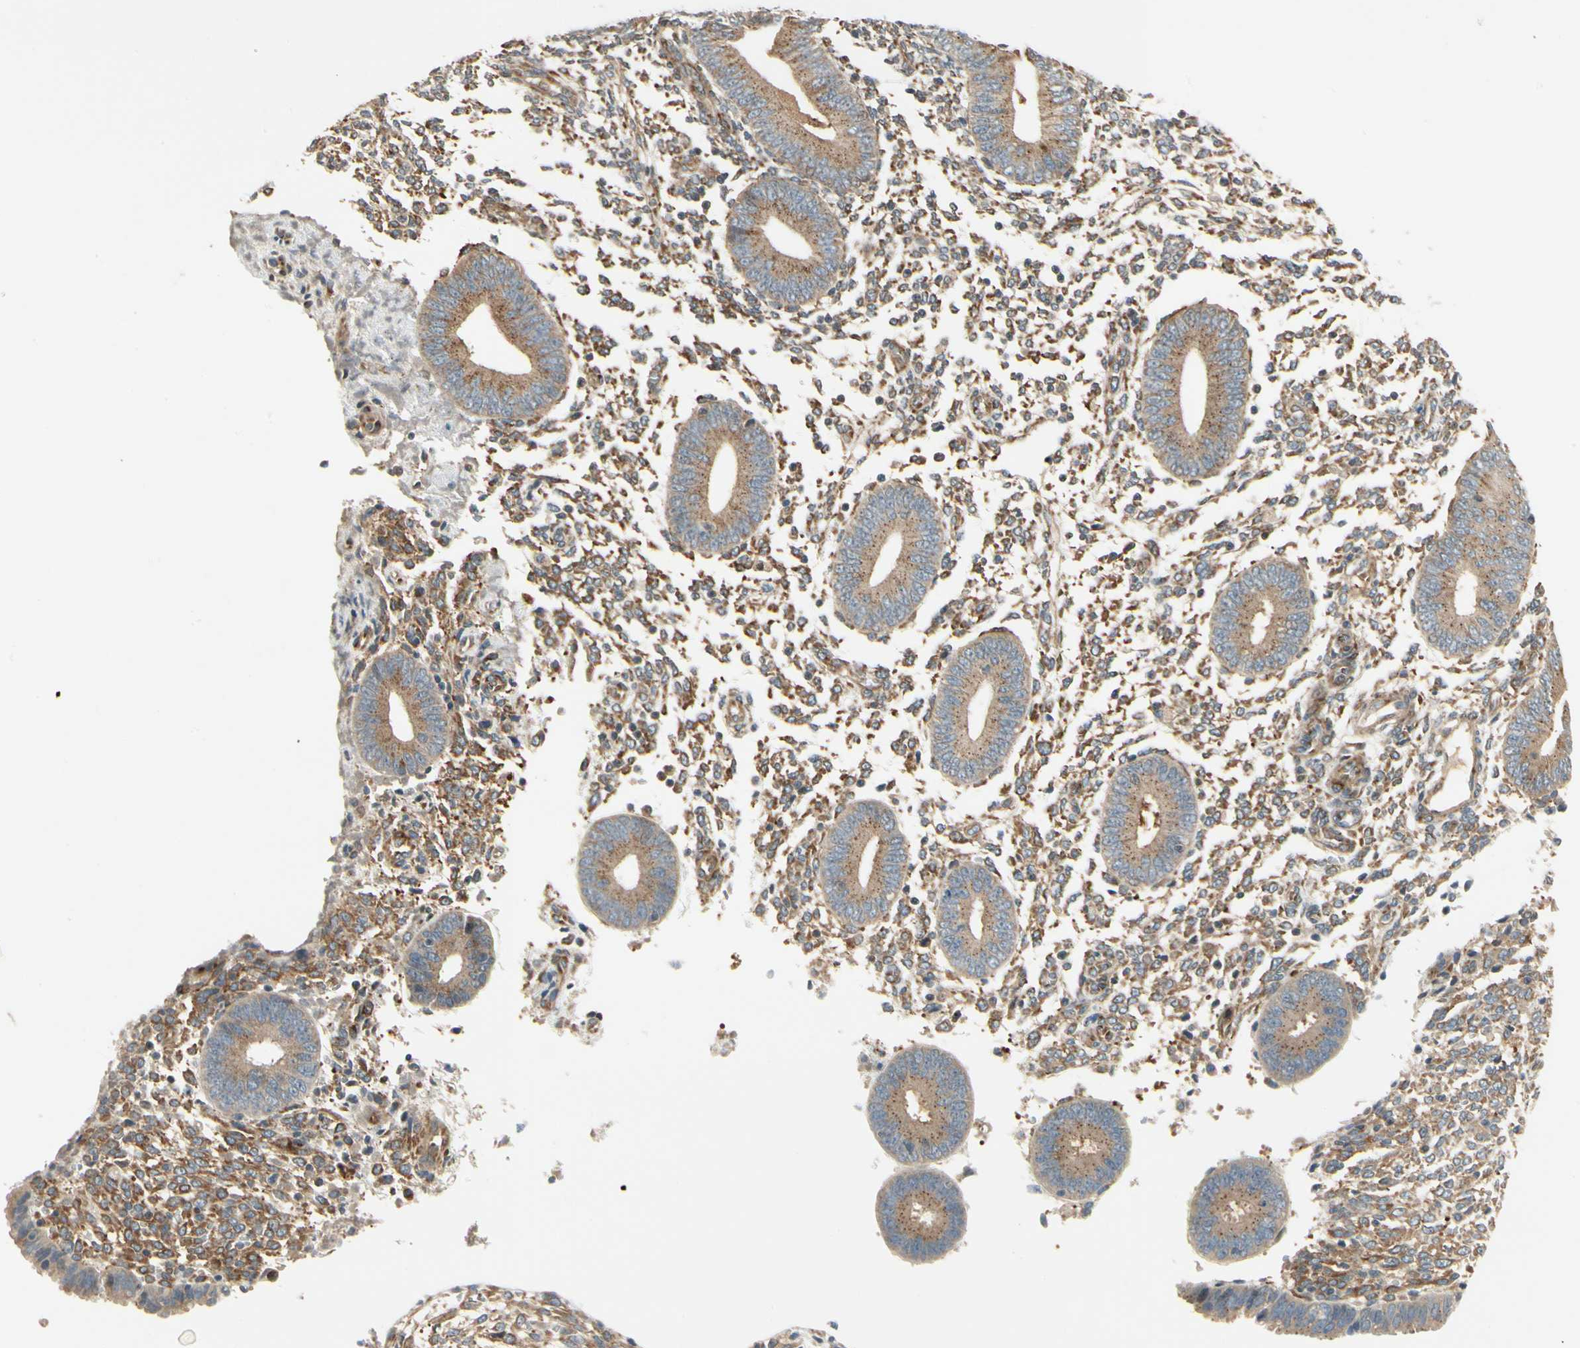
{"staining": {"intensity": "moderate", "quantity": ">75%", "location": "cytoplasmic/membranous"}, "tissue": "endometrium", "cell_type": "Cells in endometrial stroma", "image_type": "normal", "snomed": [{"axis": "morphology", "description": "Normal tissue, NOS"}, {"axis": "topography", "description": "Endometrium"}], "caption": "Protein expression by immunohistochemistry (IHC) displays moderate cytoplasmic/membranous positivity in about >75% of cells in endometrial stroma in benign endometrium. (Stains: DAB (3,3'-diaminobenzidine) in brown, nuclei in blue, Microscopy: brightfield microscopy at high magnification).", "gene": "MANSC1", "patient": {"sex": "female", "age": 35}}